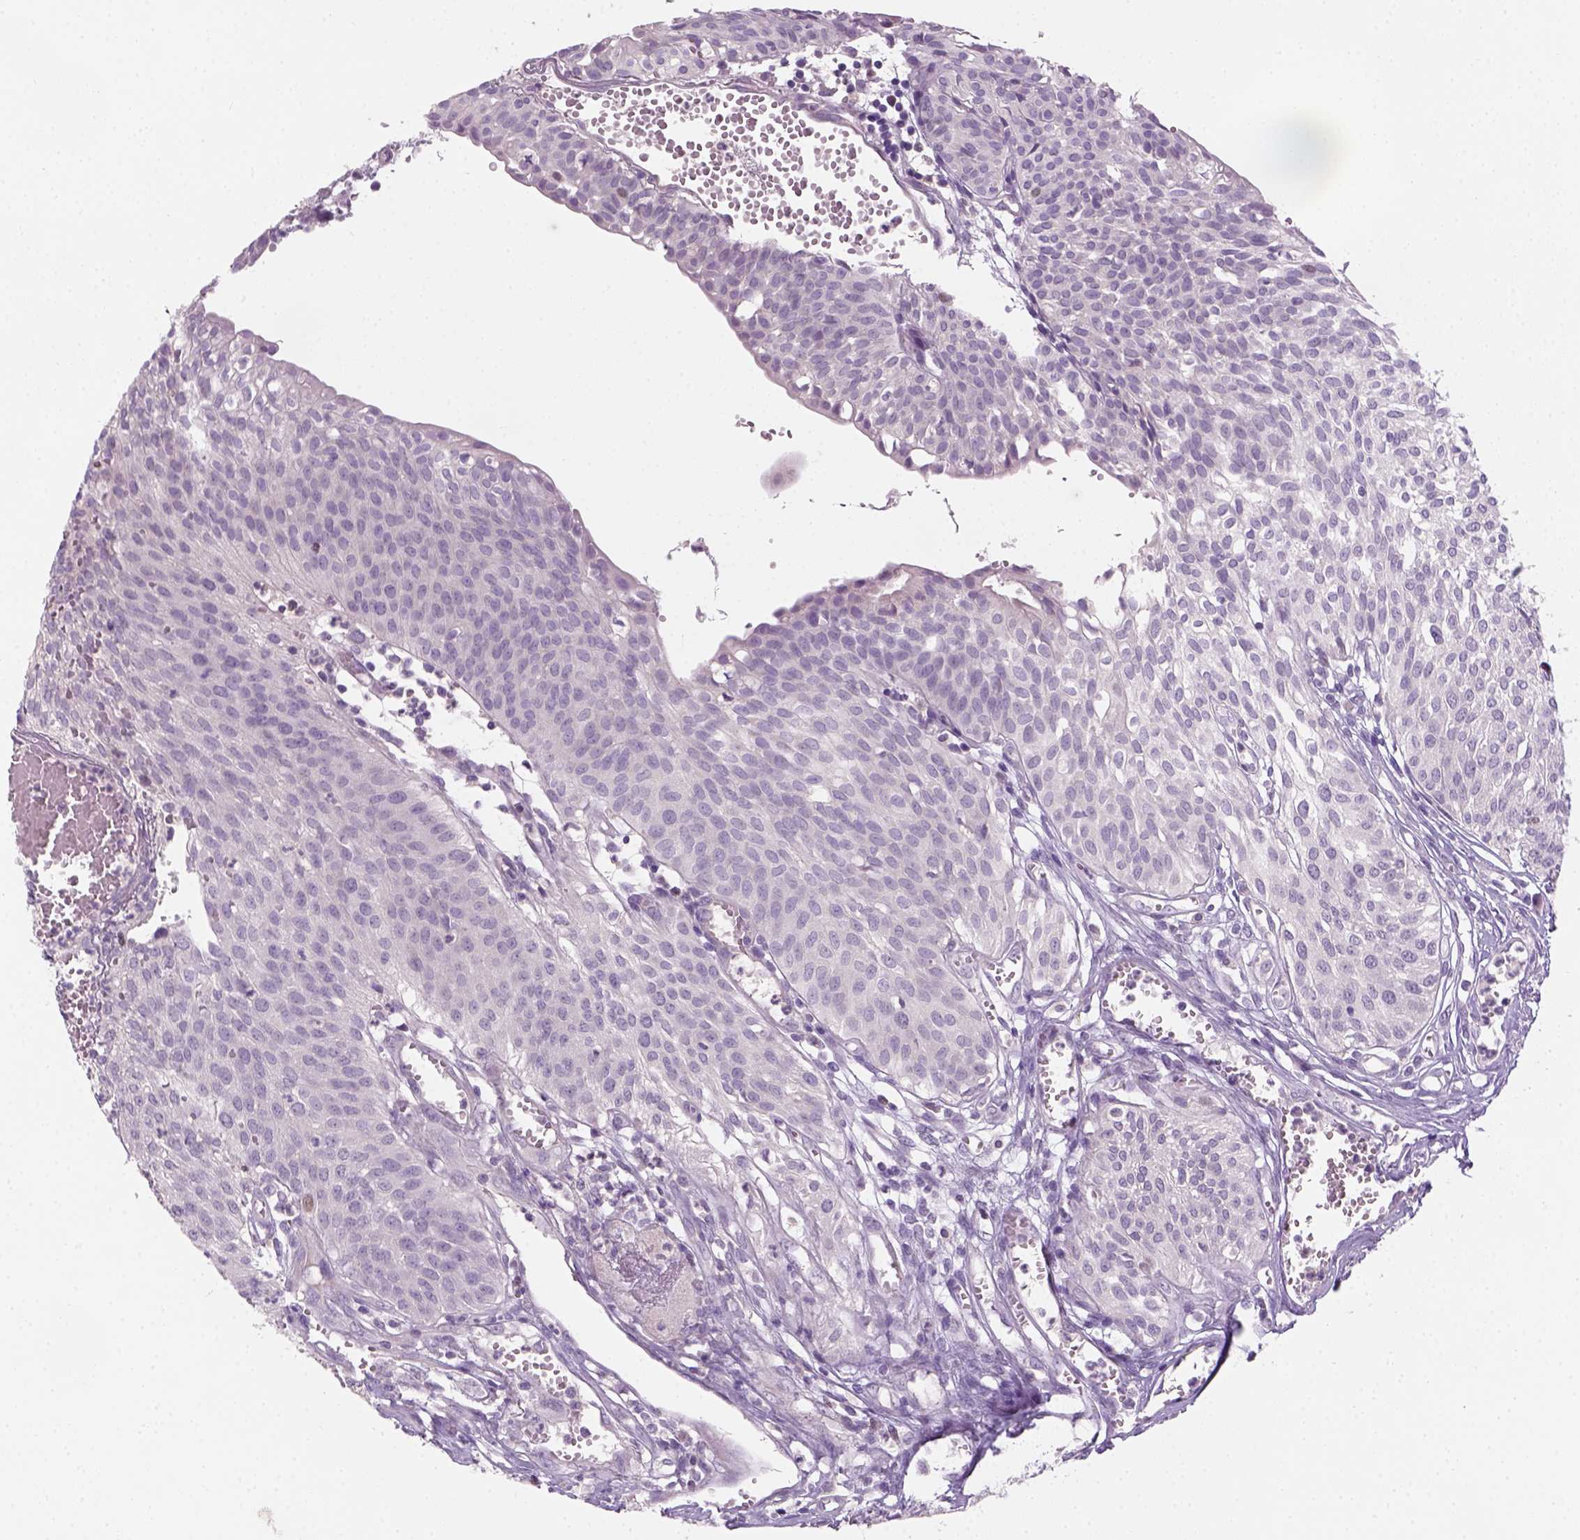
{"staining": {"intensity": "negative", "quantity": "none", "location": "none"}, "tissue": "urothelial cancer", "cell_type": "Tumor cells", "image_type": "cancer", "snomed": [{"axis": "morphology", "description": "Urothelial carcinoma, High grade"}, {"axis": "topography", "description": "Urinary bladder"}], "caption": "An immunohistochemistry (IHC) photomicrograph of high-grade urothelial carcinoma is shown. There is no staining in tumor cells of high-grade urothelial carcinoma.", "gene": "GFI1B", "patient": {"sex": "male", "age": 57}}